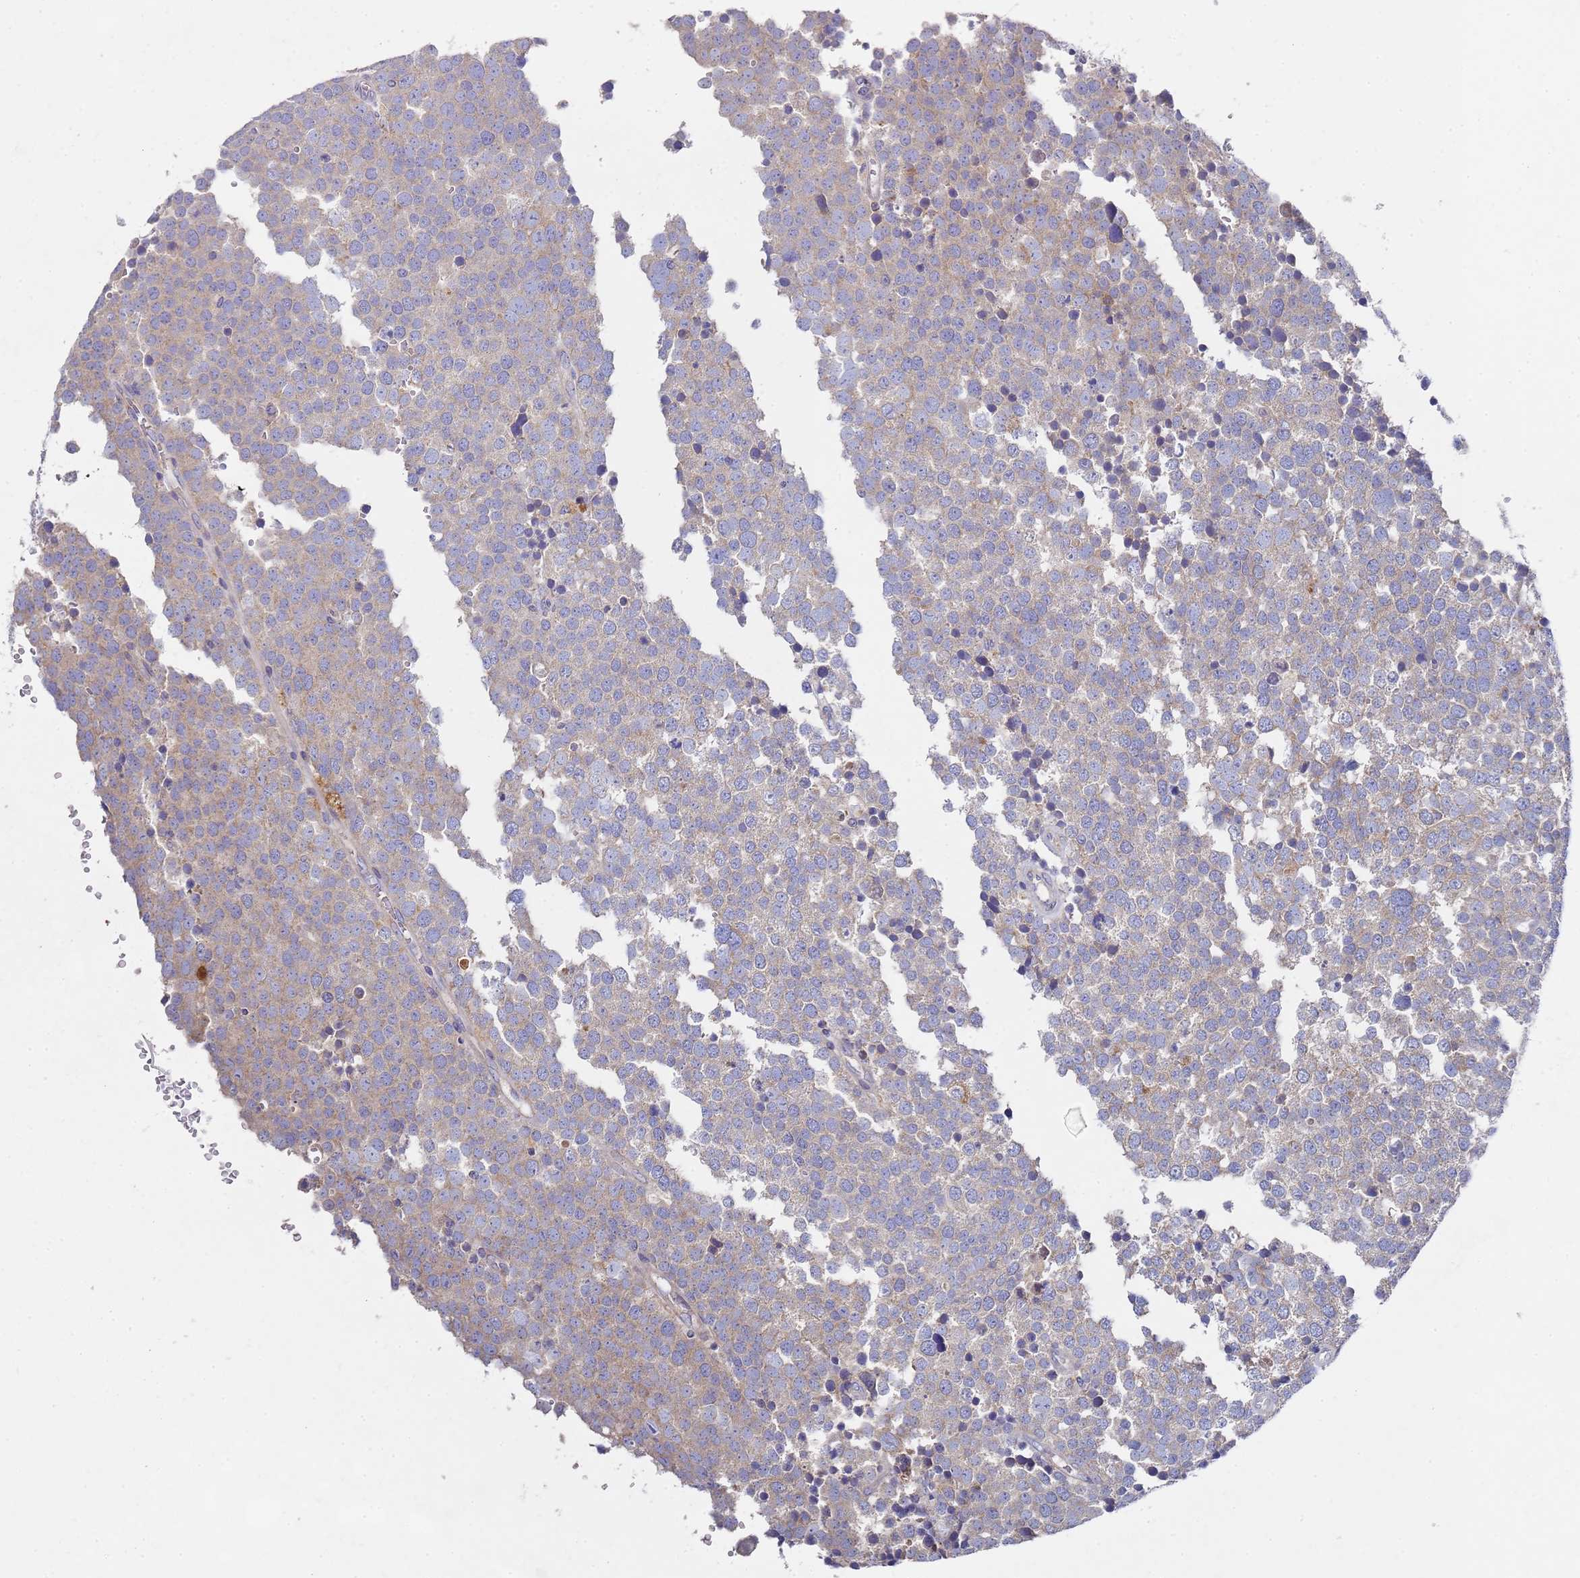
{"staining": {"intensity": "moderate", "quantity": "25%-75%", "location": "cytoplasmic/membranous"}, "tissue": "testis cancer", "cell_type": "Tumor cells", "image_type": "cancer", "snomed": [{"axis": "morphology", "description": "Seminoma, NOS"}, {"axis": "topography", "description": "Testis"}], "caption": "Testis cancer tissue demonstrates moderate cytoplasmic/membranous expression in approximately 25%-75% of tumor cells", "gene": "NPEPPS", "patient": {"sex": "male", "age": 71}}